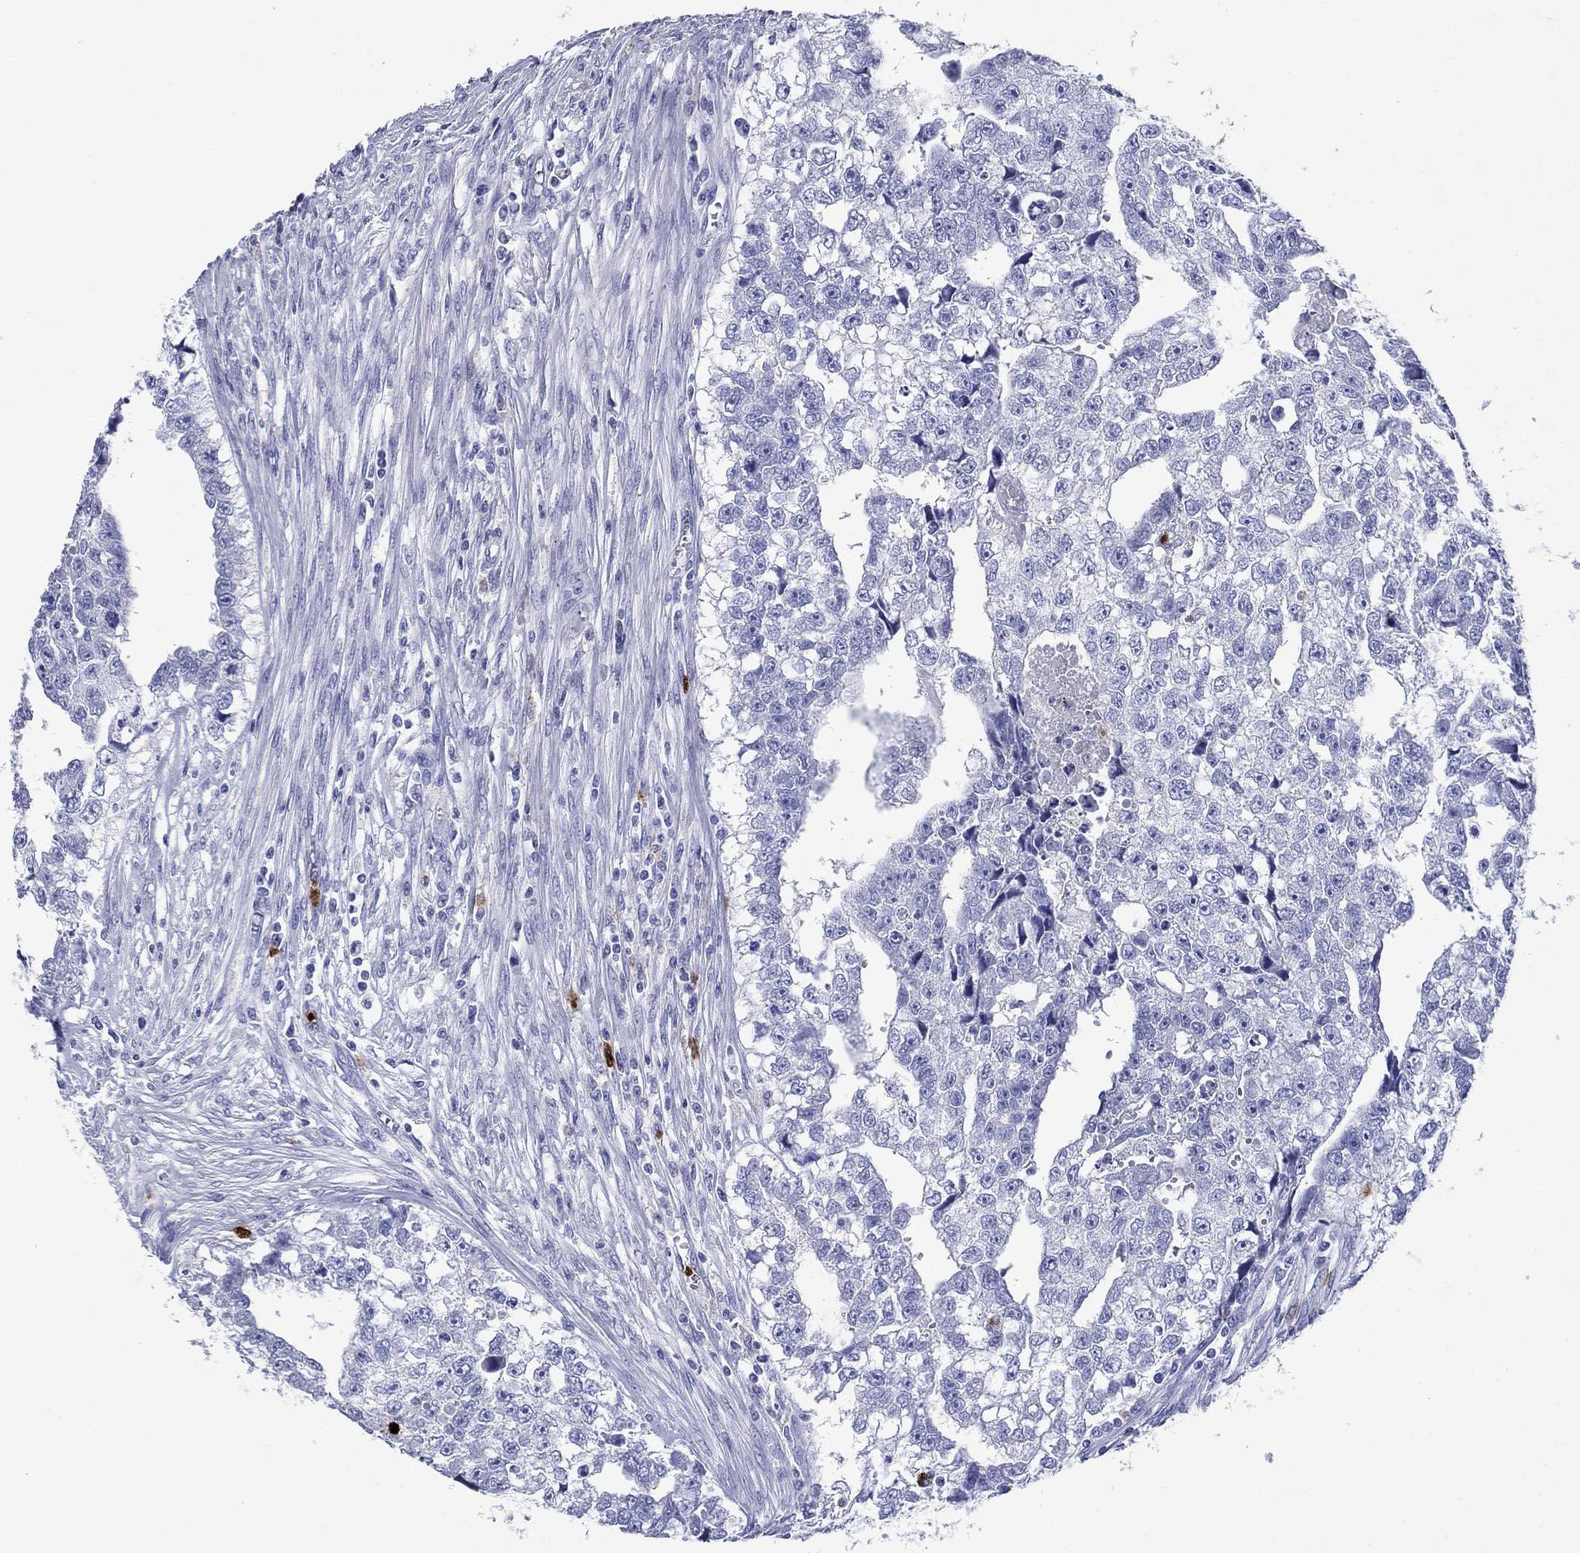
{"staining": {"intensity": "negative", "quantity": "none", "location": "none"}, "tissue": "testis cancer", "cell_type": "Tumor cells", "image_type": "cancer", "snomed": [{"axis": "morphology", "description": "Carcinoma, Embryonal, NOS"}, {"axis": "morphology", "description": "Teratoma, malignant, NOS"}, {"axis": "topography", "description": "Testis"}], "caption": "Testis cancer (teratoma (malignant)) stained for a protein using immunohistochemistry (IHC) reveals no expression tumor cells.", "gene": "AZU1", "patient": {"sex": "male", "age": 44}}